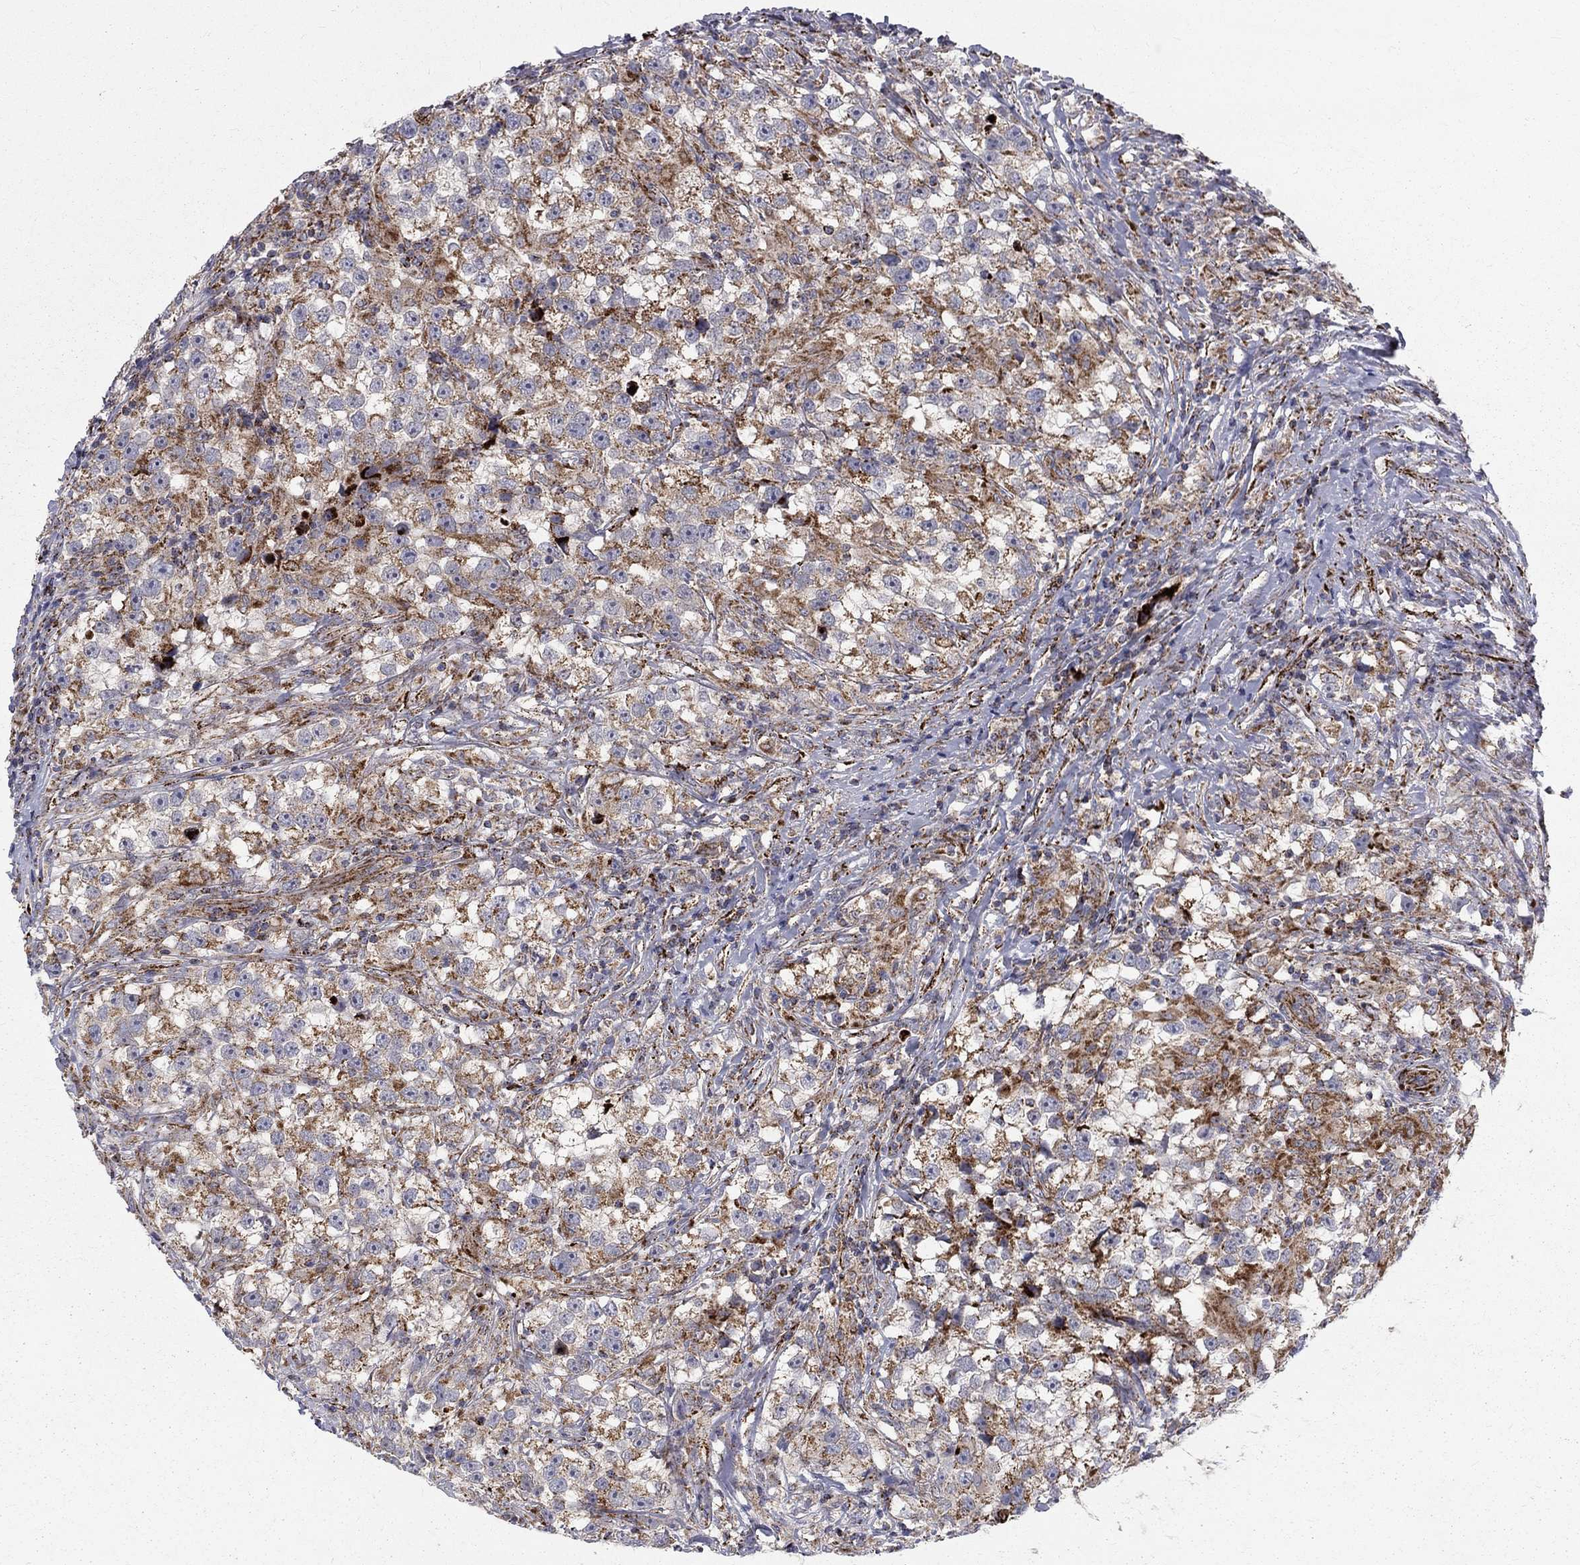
{"staining": {"intensity": "strong", "quantity": "25%-75%", "location": "cytoplasmic/membranous"}, "tissue": "testis cancer", "cell_type": "Tumor cells", "image_type": "cancer", "snomed": [{"axis": "morphology", "description": "Seminoma, NOS"}, {"axis": "topography", "description": "Testis"}], "caption": "This is an image of IHC staining of testis seminoma, which shows strong staining in the cytoplasmic/membranous of tumor cells.", "gene": "ALDH1B1", "patient": {"sex": "male", "age": 46}}